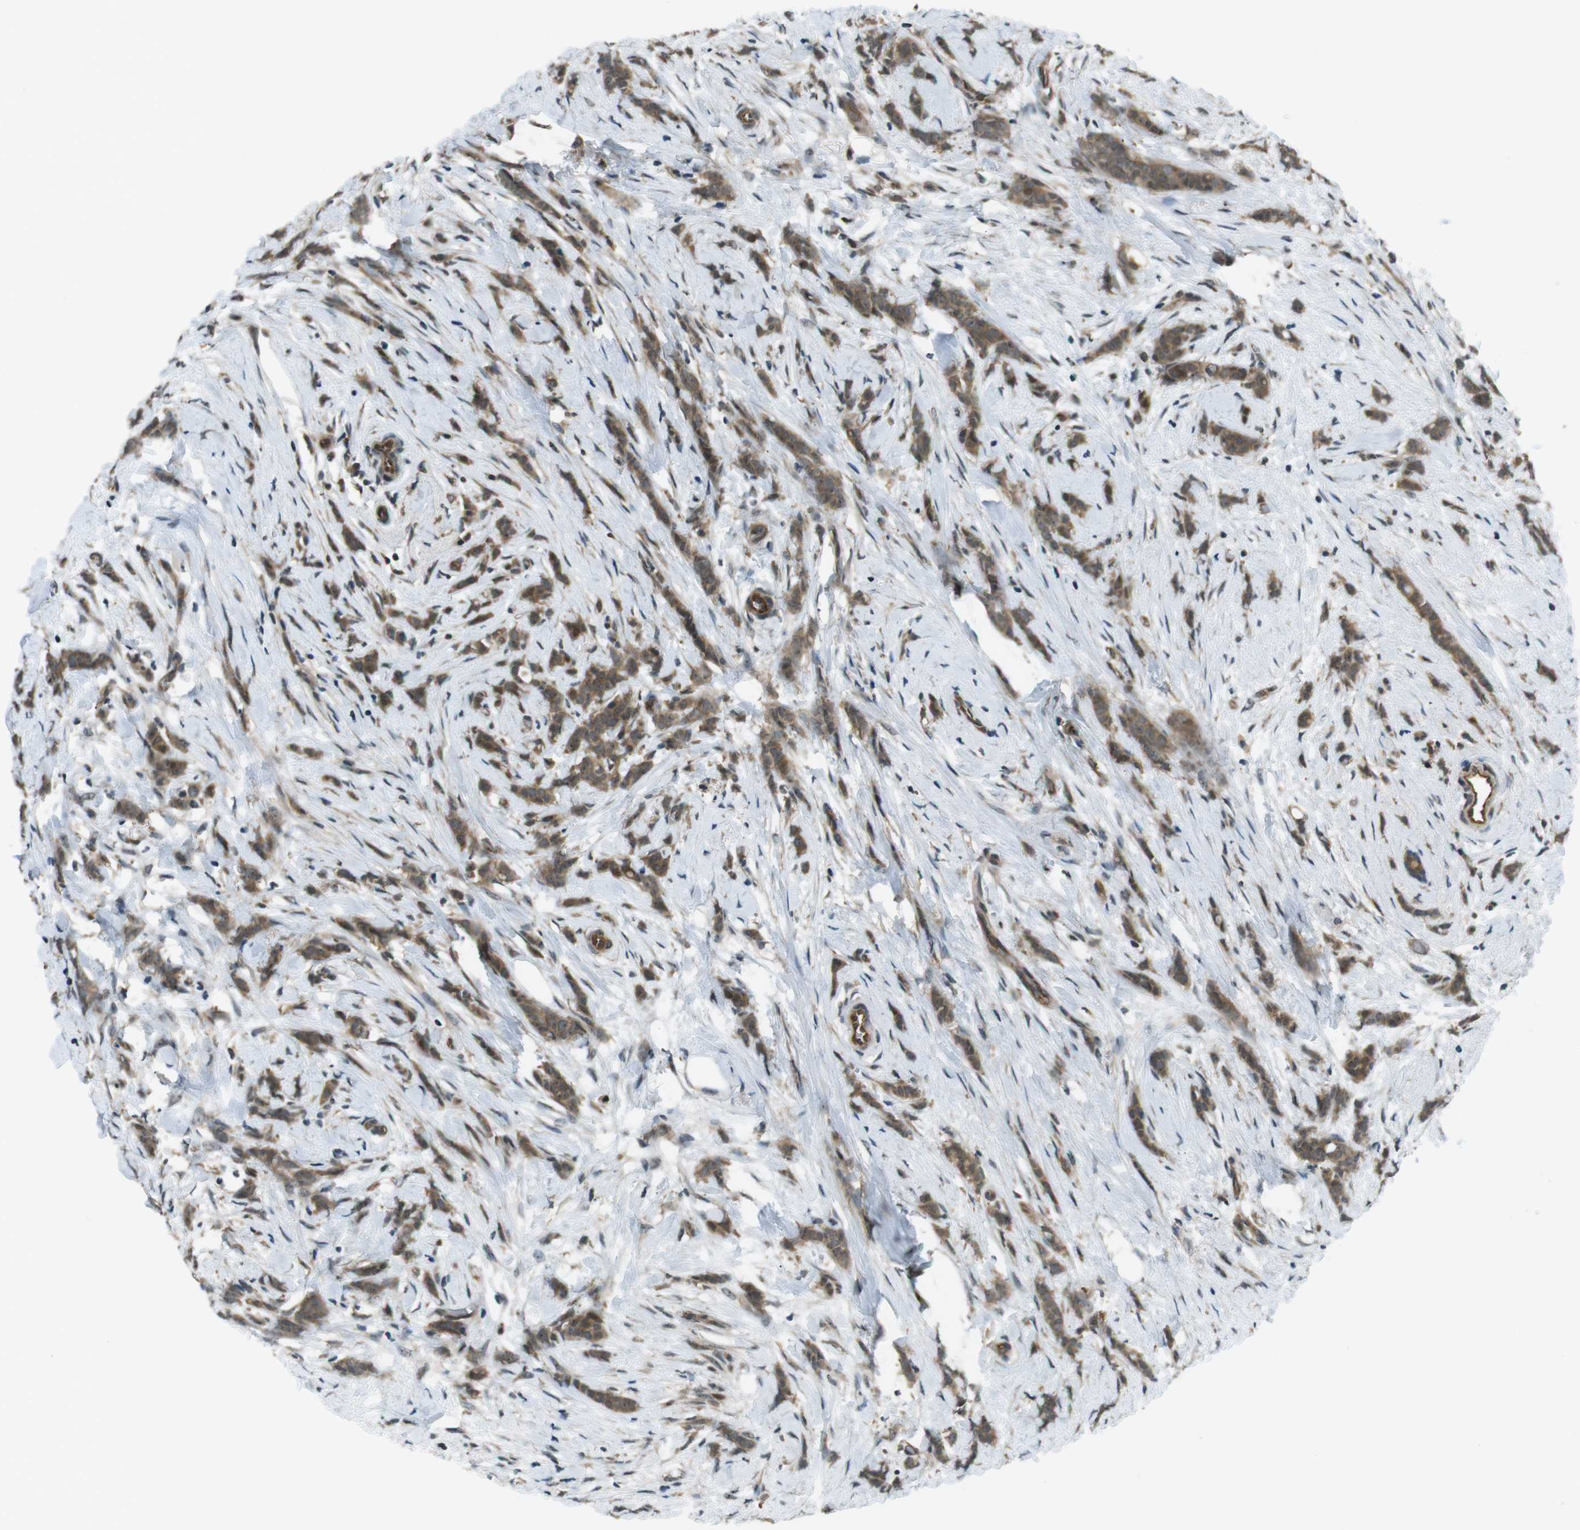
{"staining": {"intensity": "moderate", "quantity": ">75%", "location": "cytoplasmic/membranous,nuclear"}, "tissue": "breast cancer", "cell_type": "Tumor cells", "image_type": "cancer", "snomed": [{"axis": "morphology", "description": "Lobular carcinoma, in situ"}, {"axis": "morphology", "description": "Lobular carcinoma"}, {"axis": "topography", "description": "Breast"}], "caption": "A micrograph of human lobular carcinoma in situ (breast) stained for a protein shows moderate cytoplasmic/membranous and nuclear brown staining in tumor cells. (DAB (3,3'-diaminobenzidine) = brown stain, brightfield microscopy at high magnification).", "gene": "TIAM2", "patient": {"sex": "female", "age": 41}}